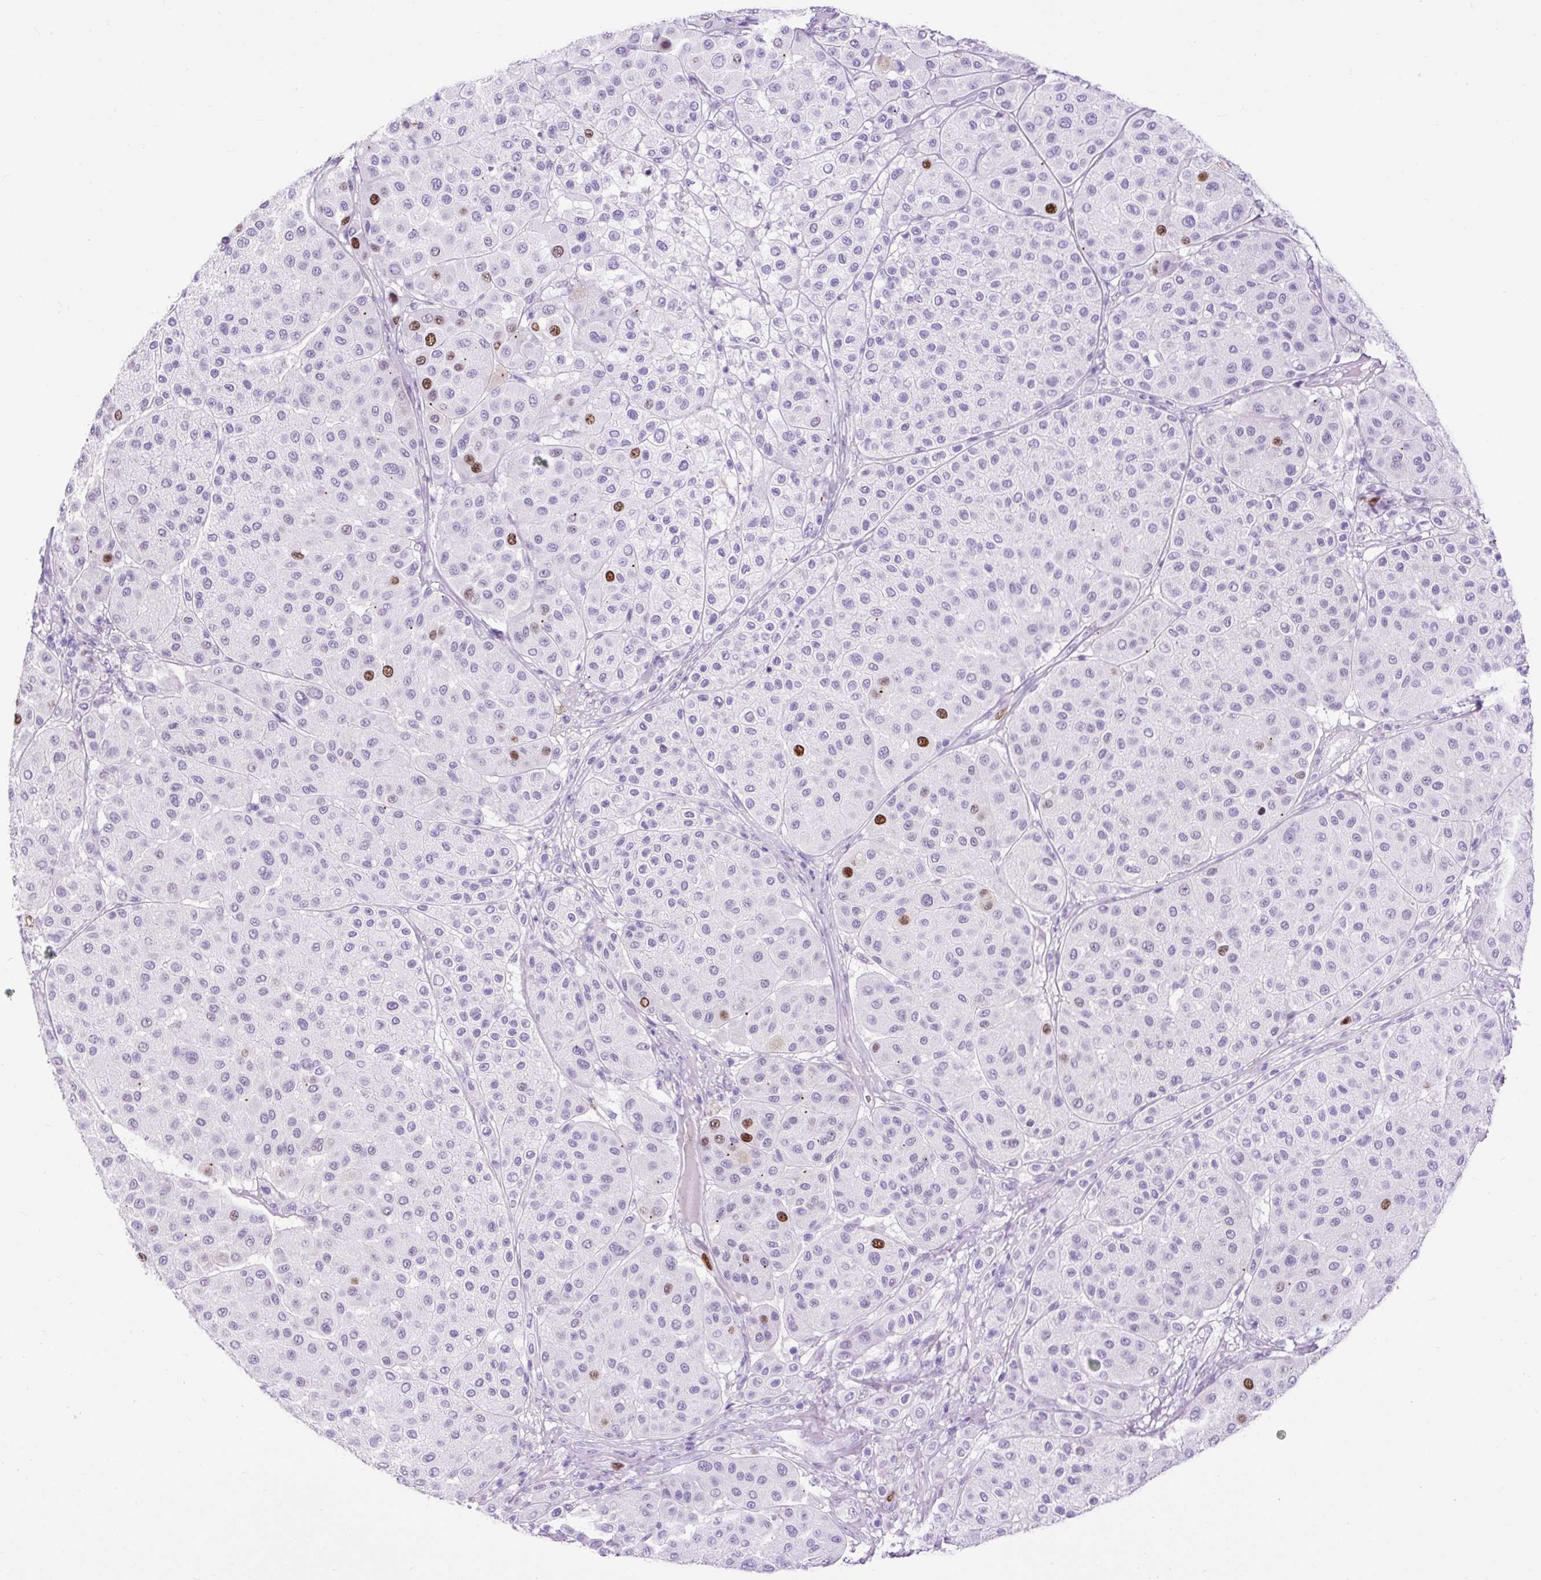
{"staining": {"intensity": "strong", "quantity": "<25%", "location": "nuclear"}, "tissue": "melanoma", "cell_type": "Tumor cells", "image_type": "cancer", "snomed": [{"axis": "morphology", "description": "Malignant melanoma, Metastatic site"}, {"axis": "topography", "description": "Smooth muscle"}], "caption": "The photomicrograph demonstrates staining of melanoma, revealing strong nuclear protein expression (brown color) within tumor cells.", "gene": "RACGAP1", "patient": {"sex": "male", "age": 41}}